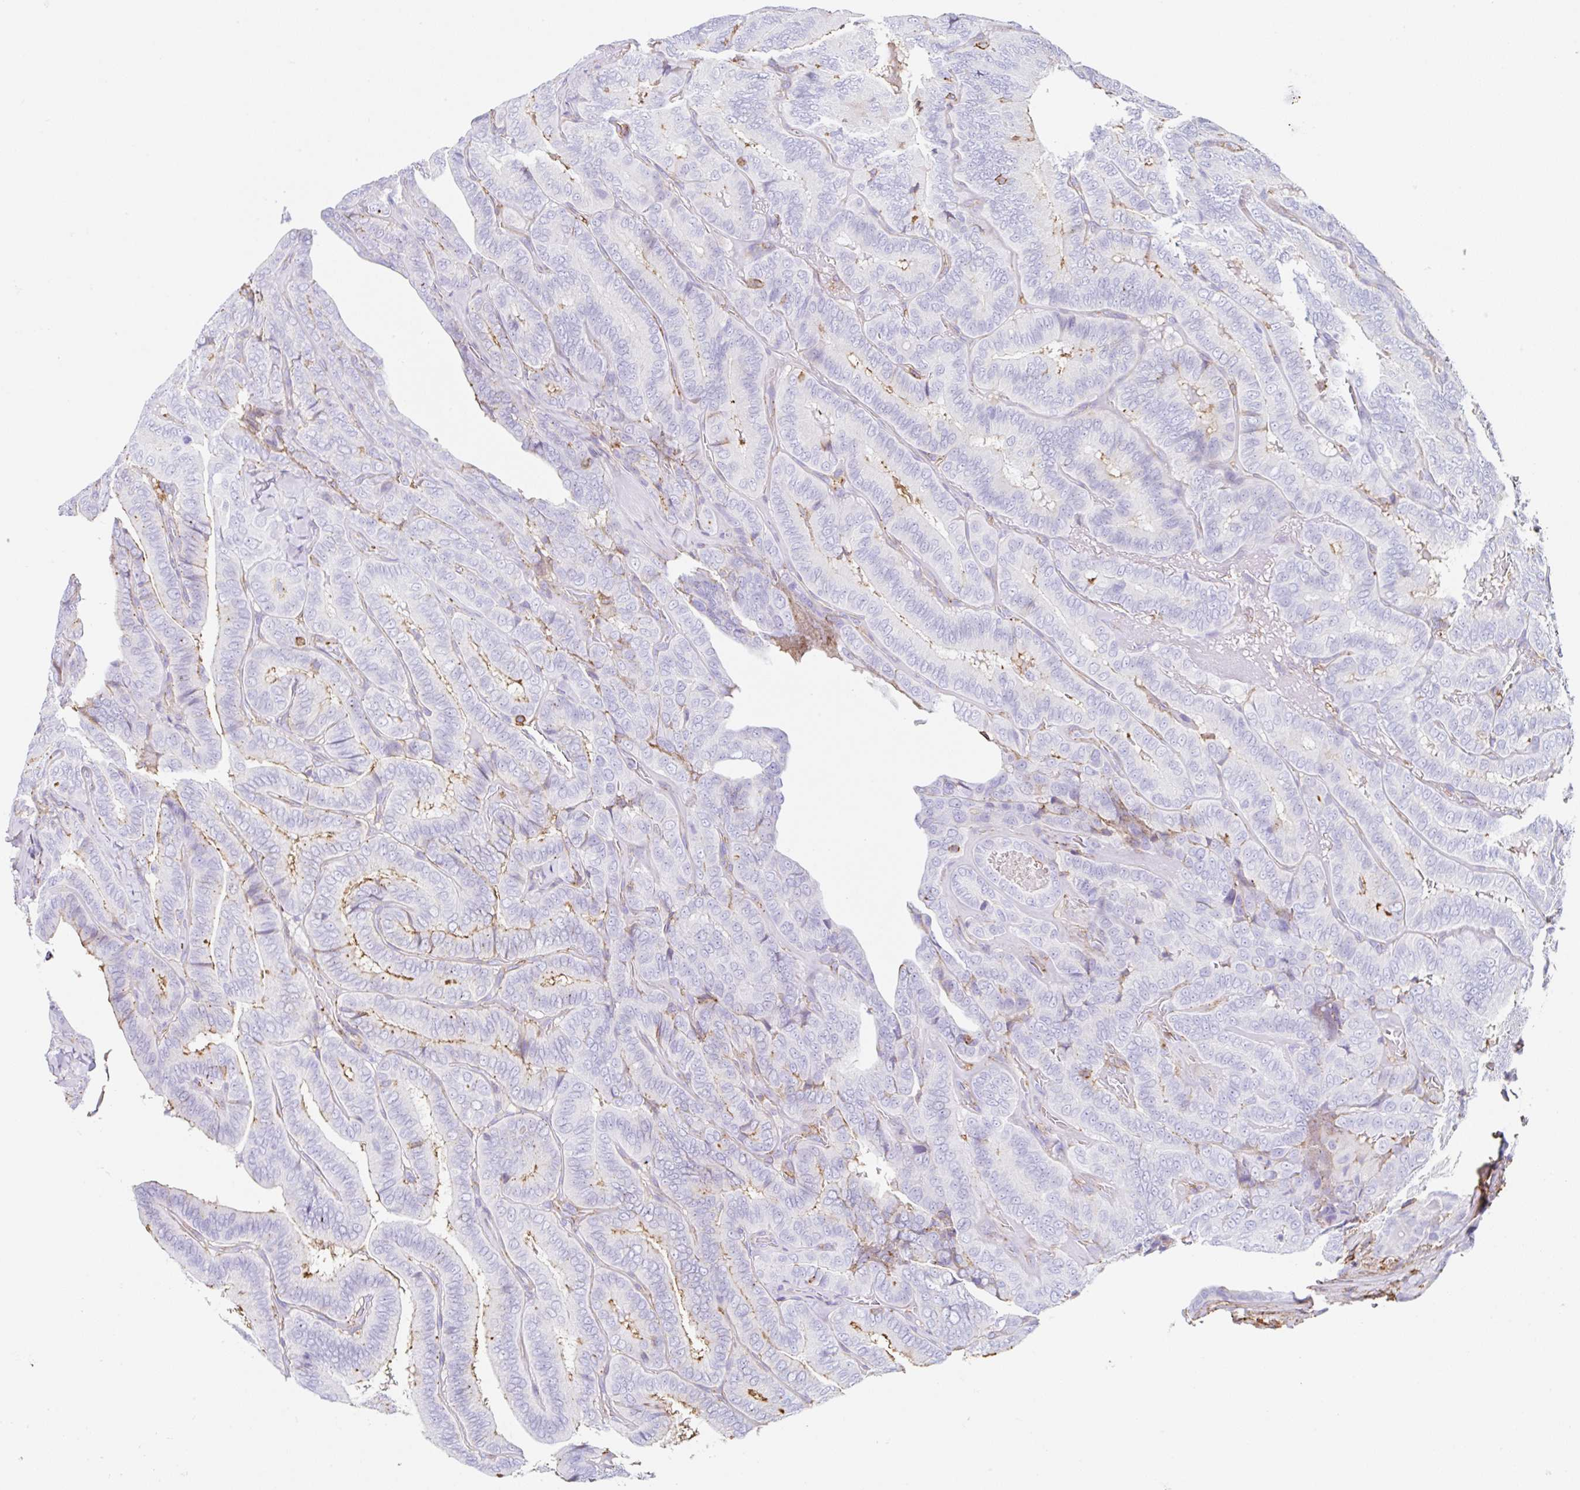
{"staining": {"intensity": "negative", "quantity": "none", "location": "none"}, "tissue": "thyroid cancer", "cell_type": "Tumor cells", "image_type": "cancer", "snomed": [{"axis": "morphology", "description": "Papillary adenocarcinoma, NOS"}, {"axis": "topography", "description": "Thyroid gland"}], "caption": "IHC image of neoplastic tissue: papillary adenocarcinoma (thyroid) stained with DAB exhibits no significant protein expression in tumor cells.", "gene": "MTTP", "patient": {"sex": "male", "age": 61}}